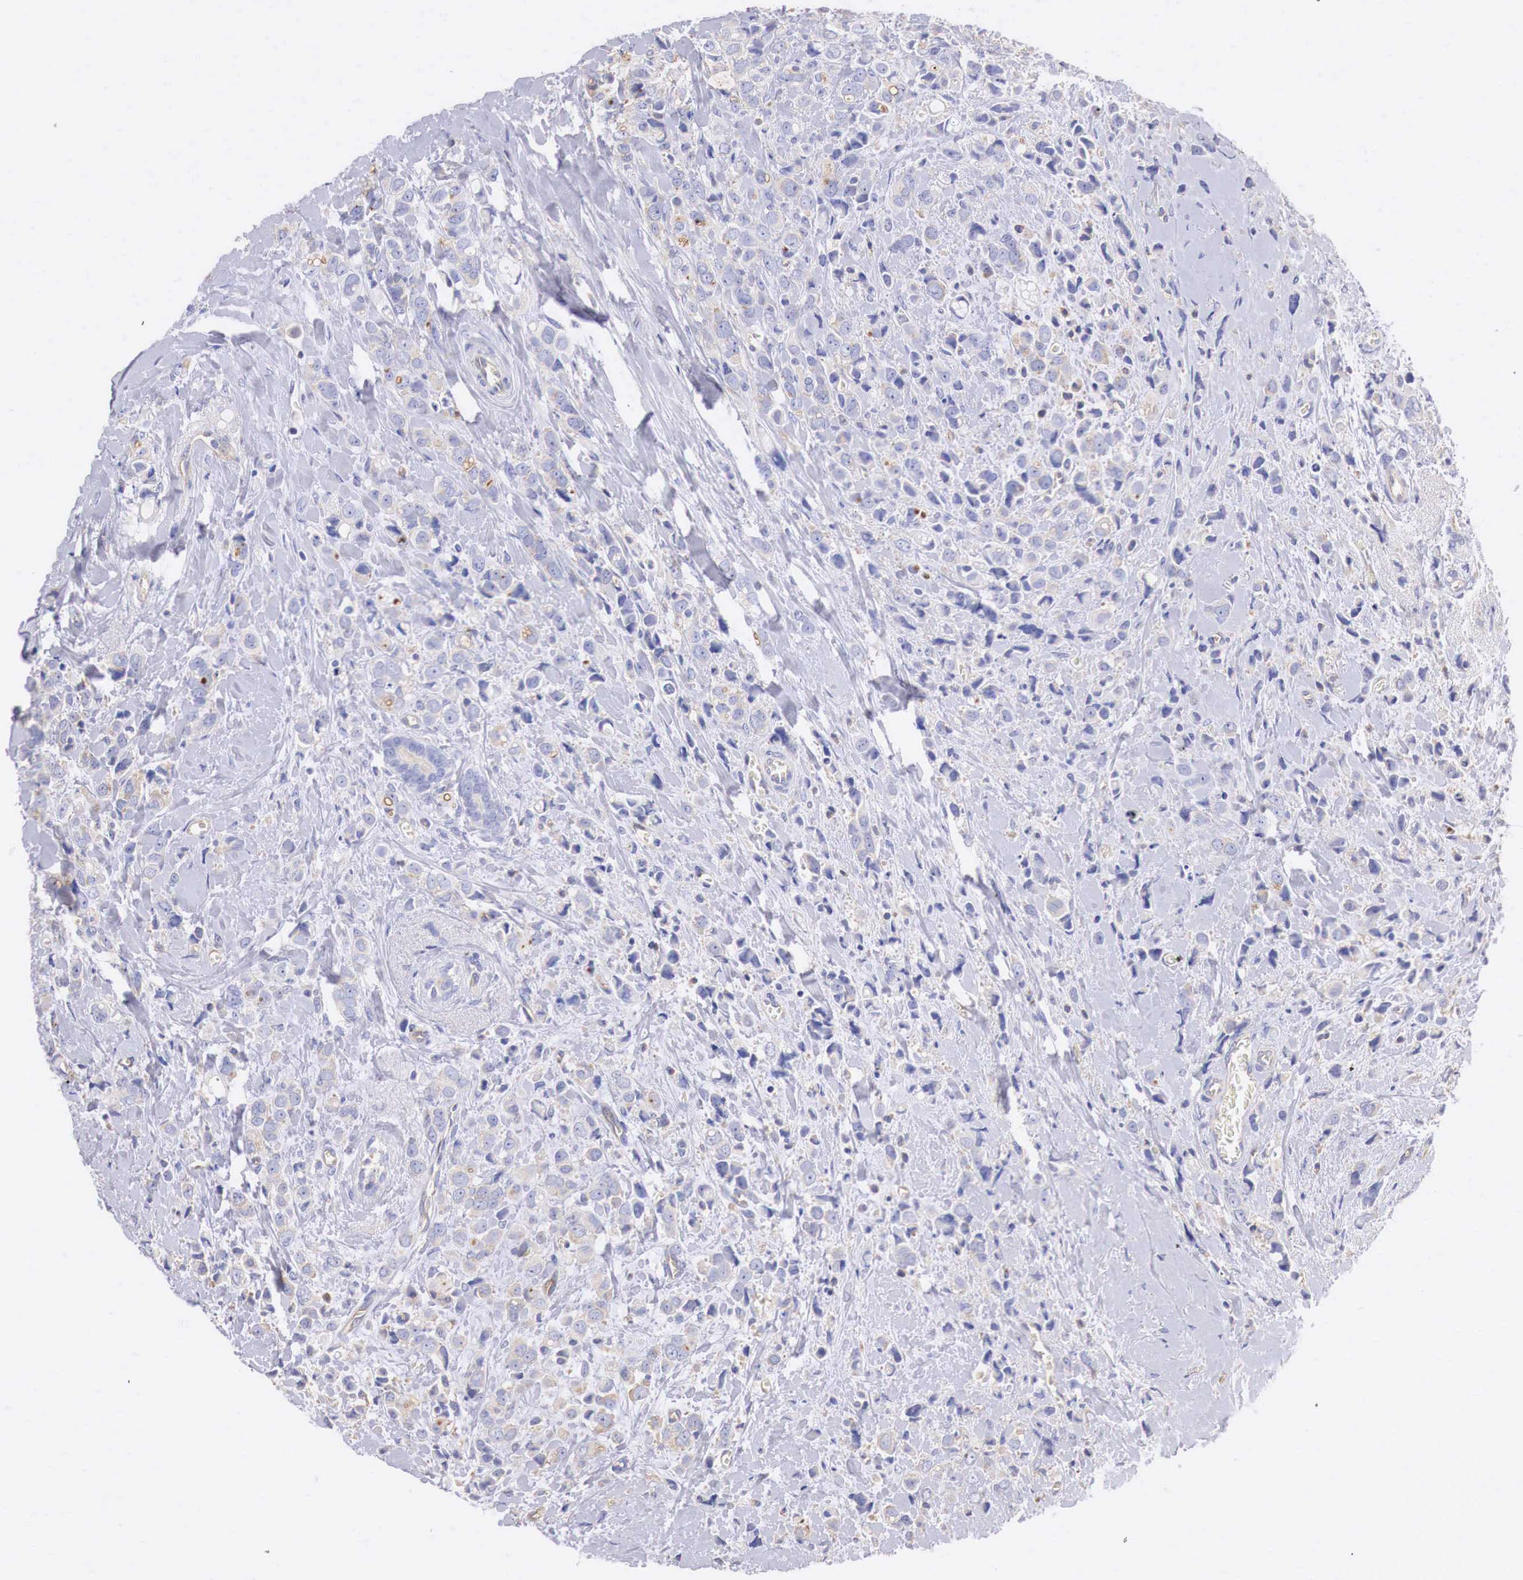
{"staining": {"intensity": "weak", "quantity": "25%-75%", "location": "cytoplasmic/membranous"}, "tissue": "breast cancer", "cell_type": "Tumor cells", "image_type": "cancer", "snomed": [{"axis": "morphology", "description": "Lobular carcinoma"}, {"axis": "topography", "description": "Breast"}], "caption": "The immunohistochemical stain highlights weak cytoplasmic/membranous expression in tumor cells of breast lobular carcinoma tissue. (DAB IHC with brightfield microscopy, high magnification).", "gene": "RDX", "patient": {"sex": "female", "age": 57}}